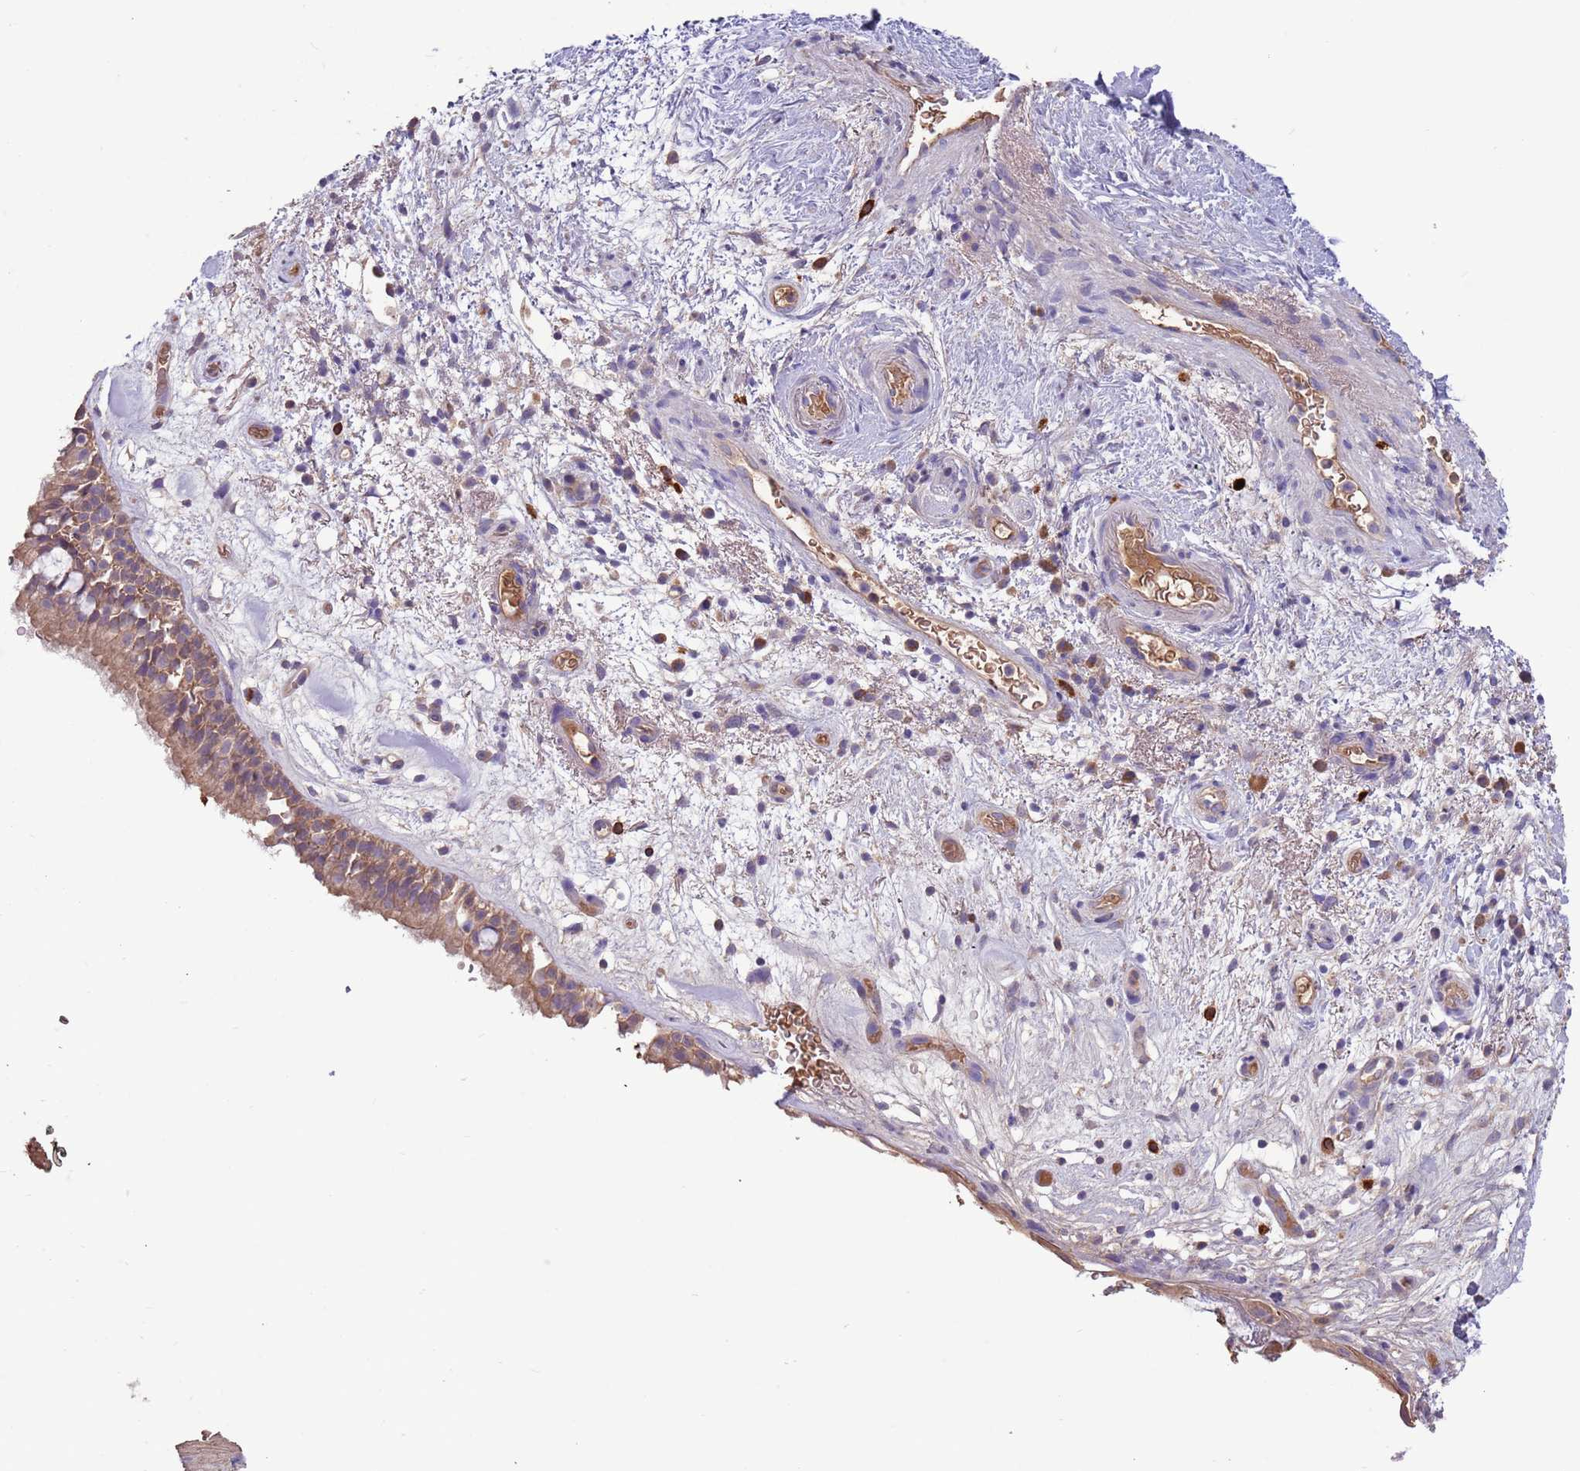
{"staining": {"intensity": "moderate", "quantity": ">75%", "location": "cytoplasmic/membranous"}, "tissue": "nasopharynx", "cell_type": "Respiratory epithelial cells", "image_type": "normal", "snomed": [{"axis": "morphology", "description": "Normal tissue, NOS"}, {"axis": "morphology", "description": "Squamous cell carcinoma, NOS"}, {"axis": "topography", "description": "Nasopharynx"}, {"axis": "topography", "description": "Head-Neck"}], "caption": "Immunohistochemistry (IHC) (DAB) staining of normal nasopharynx displays moderate cytoplasmic/membranous protein positivity in approximately >75% of respiratory epithelial cells.", "gene": "TRMO", "patient": {"sex": "male", "age": 85}}